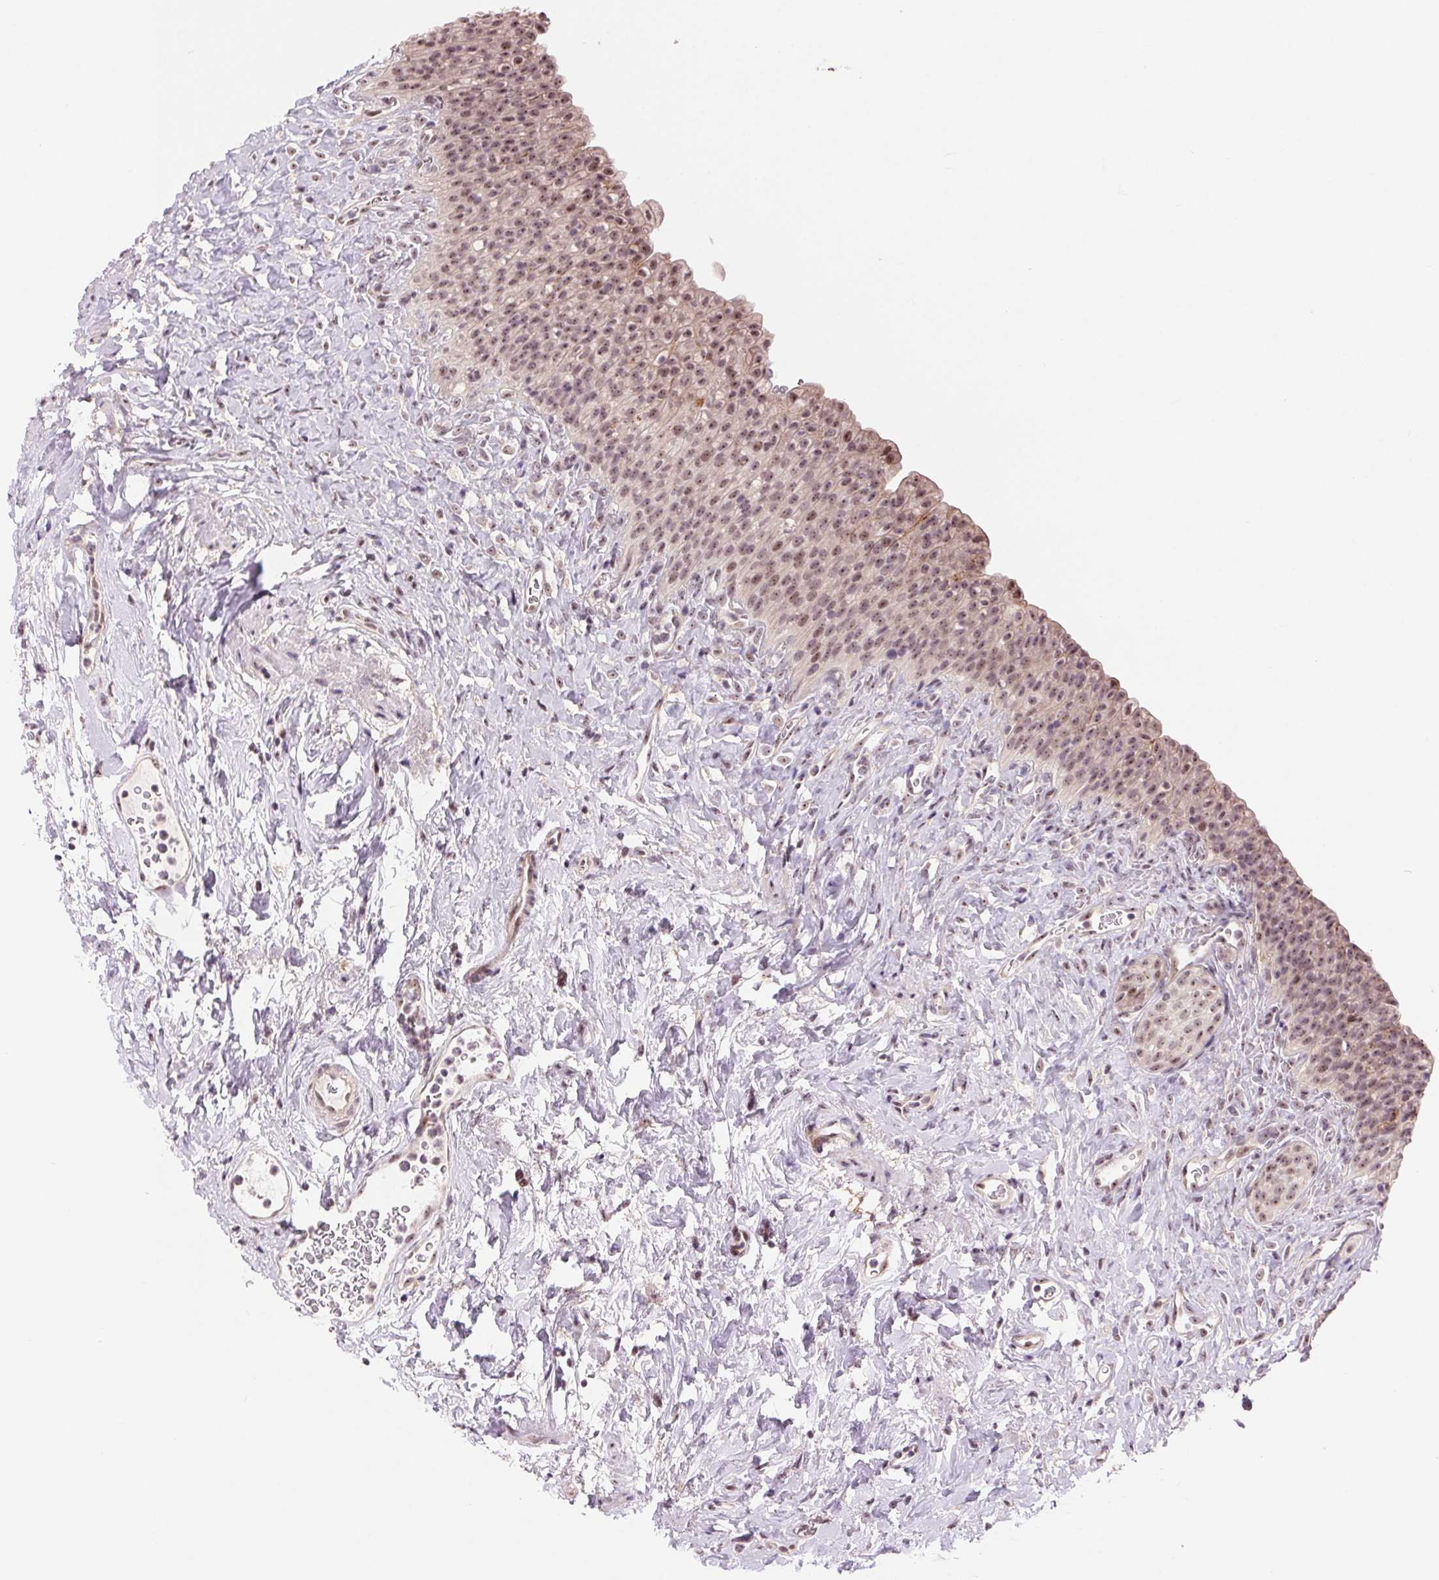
{"staining": {"intensity": "weak", "quantity": "25%-75%", "location": "nuclear"}, "tissue": "urinary bladder", "cell_type": "Urothelial cells", "image_type": "normal", "snomed": [{"axis": "morphology", "description": "Normal tissue, NOS"}, {"axis": "topography", "description": "Urinary bladder"}, {"axis": "topography", "description": "Prostate"}], "caption": "Urothelial cells reveal low levels of weak nuclear positivity in approximately 25%-75% of cells in normal human urinary bladder. Using DAB (brown) and hematoxylin (blue) stains, captured at high magnification using brightfield microscopy.", "gene": "CHMP4B", "patient": {"sex": "male", "age": 76}}